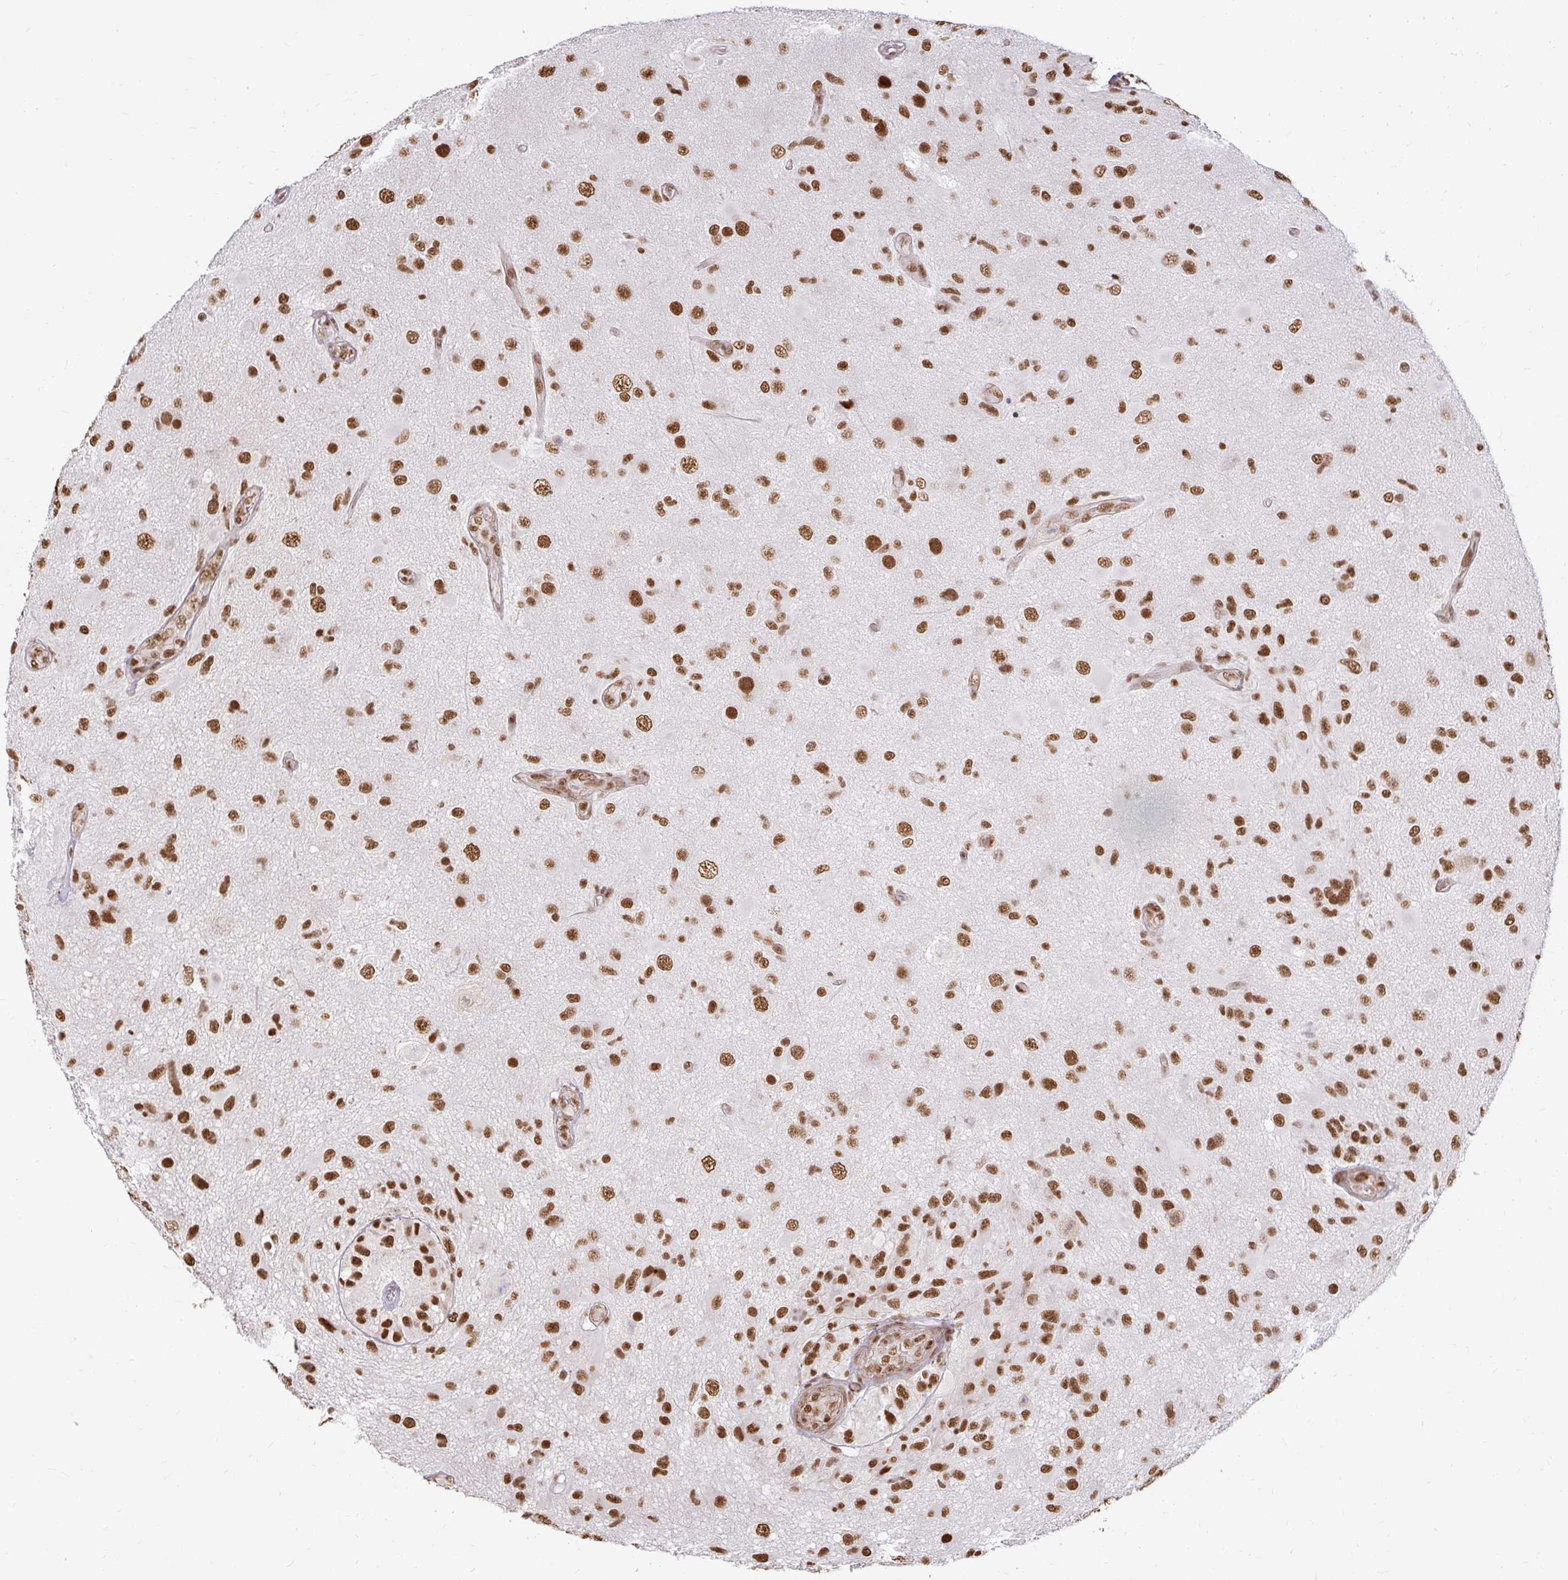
{"staining": {"intensity": "strong", "quantity": ">75%", "location": "nuclear"}, "tissue": "glioma", "cell_type": "Tumor cells", "image_type": "cancer", "snomed": [{"axis": "morphology", "description": "Glioma, malignant, High grade"}, {"axis": "topography", "description": "Brain"}], "caption": "Human glioma stained with a protein marker demonstrates strong staining in tumor cells.", "gene": "HNRNPU", "patient": {"sex": "male", "age": 53}}